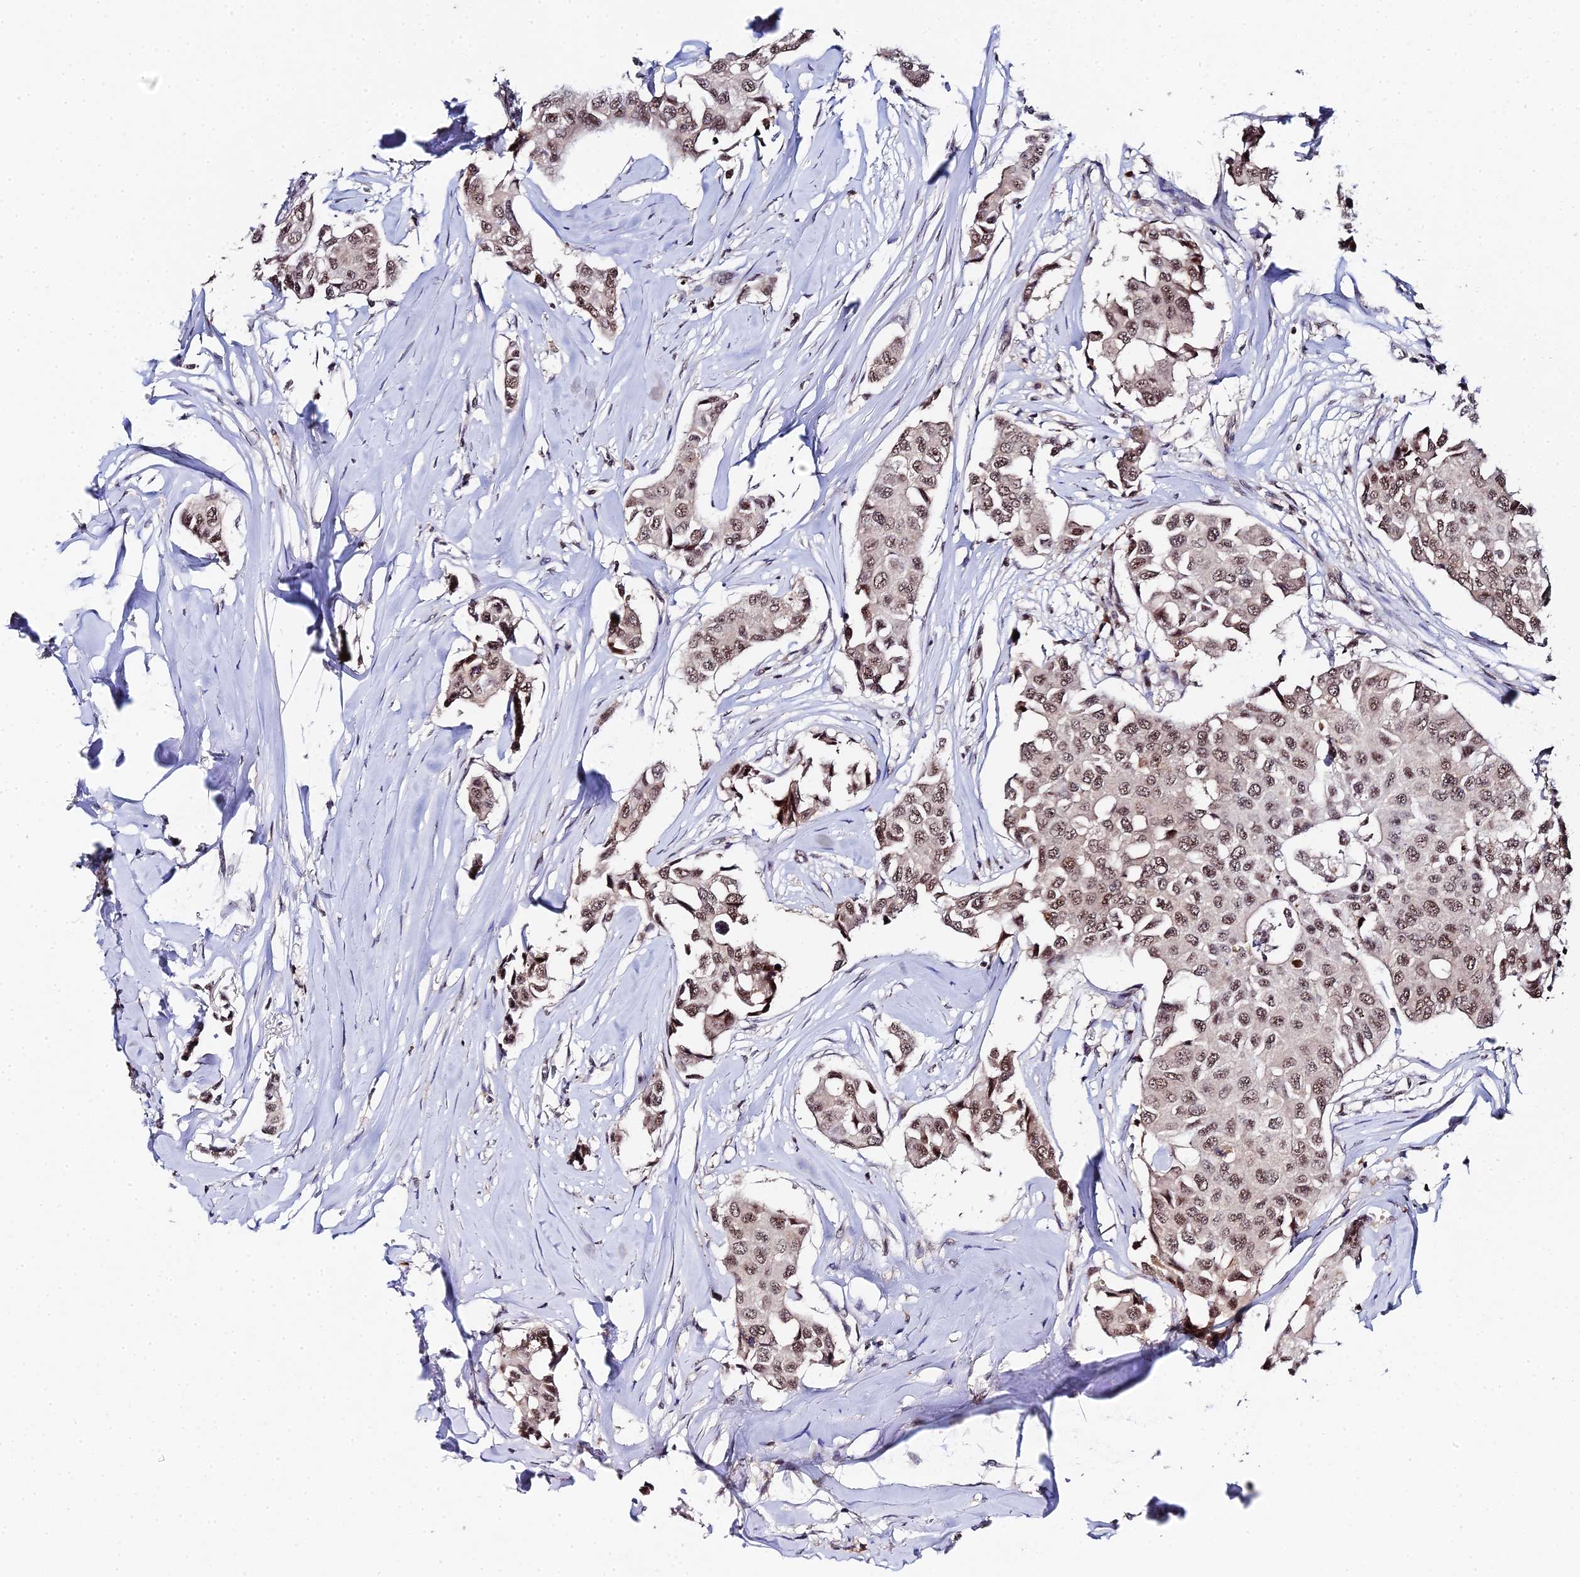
{"staining": {"intensity": "moderate", "quantity": ">75%", "location": "nuclear"}, "tissue": "breast cancer", "cell_type": "Tumor cells", "image_type": "cancer", "snomed": [{"axis": "morphology", "description": "Duct carcinoma"}, {"axis": "topography", "description": "Breast"}], "caption": "There is medium levels of moderate nuclear staining in tumor cells of breast intraductal carcinoma, as demonstrated by immunohistochemical staining (brown color).", "gene": "MAGOHB", "patient": {"sex": "female", "age": 80}}